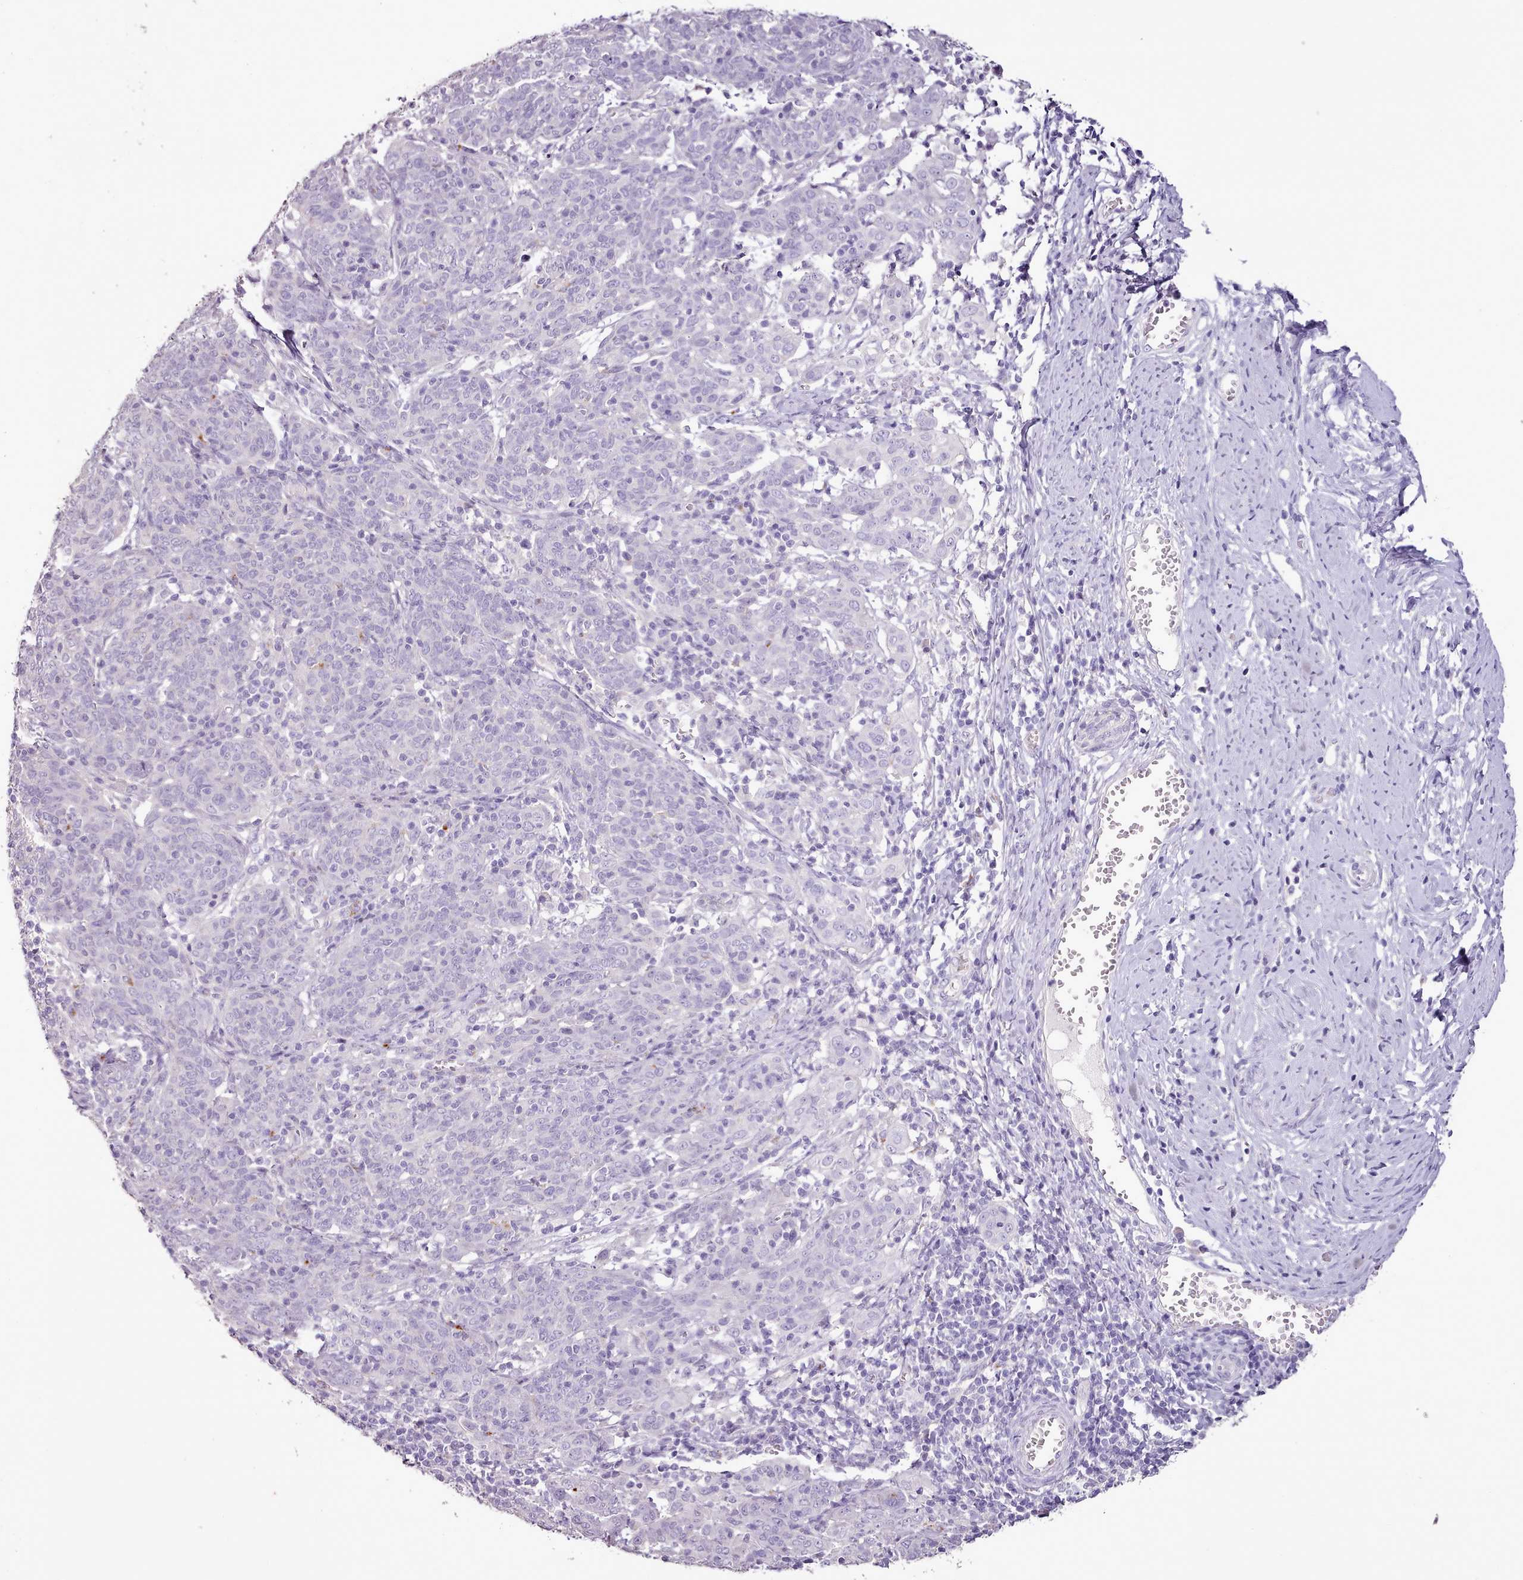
{"staining": {"intensity": "negative", "quantity": "none", "location": "none"}, "tissue": "cervical cancer", "cell_type": "Tumor cells", "image_type": "cancer", "snomed": [{"axis": "morphology", "description": "Squamous cell carcinoma, NOS"}, {"axis": "topography", "description": "Cervix"}], "caption": "This histopathology image is of cervical cancer stained with immunohistochemistry to label a protein in brown with the nuclei are counter-stained blue. There is no positivity in tumor cells.", "gene": "BLOC1S2", "patient": {"sex": "female", "age": 67}}